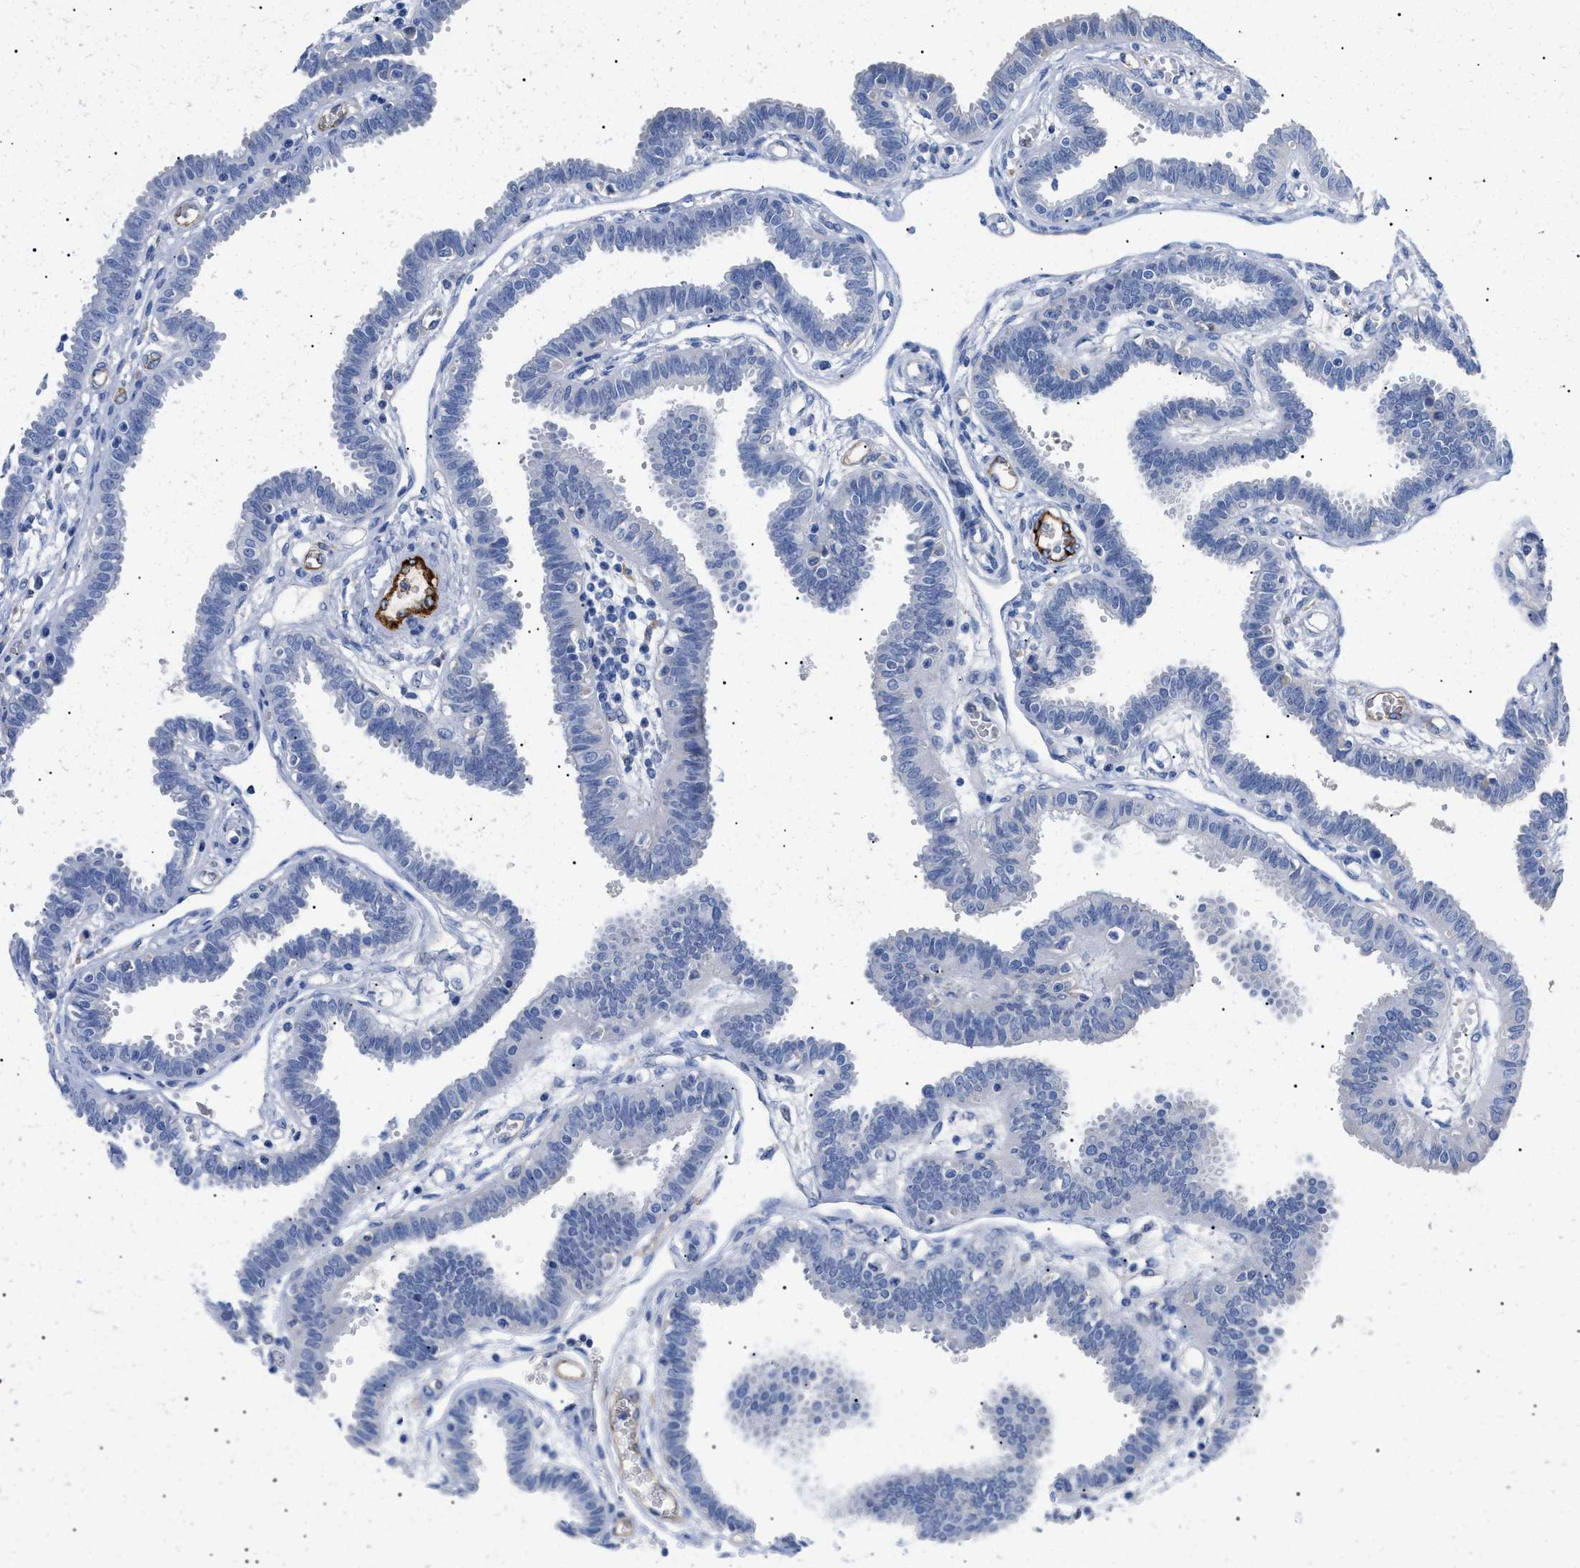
{"staining": {"intensity": "negative", "quantity": "none", "location": "none"}, "tissue": "fallopian tube", "cell_type": "Glandular cells", "image_type": "normal", "snomed": [{"axis": "morphology", "description": "Normal tissue, NOS"}, {"axis": "topography", "description": "Fallopian tube"}], "caption": "Glandular cells are negative for protein expression in unremarkable human fallopian tube. Brightfield microscopy of IHC stained with DAB (brown) and hematoxylin (blue), captured at high magnification.", "gene": "ACKR1", "patient": {"sex": "female", "age": 32}}